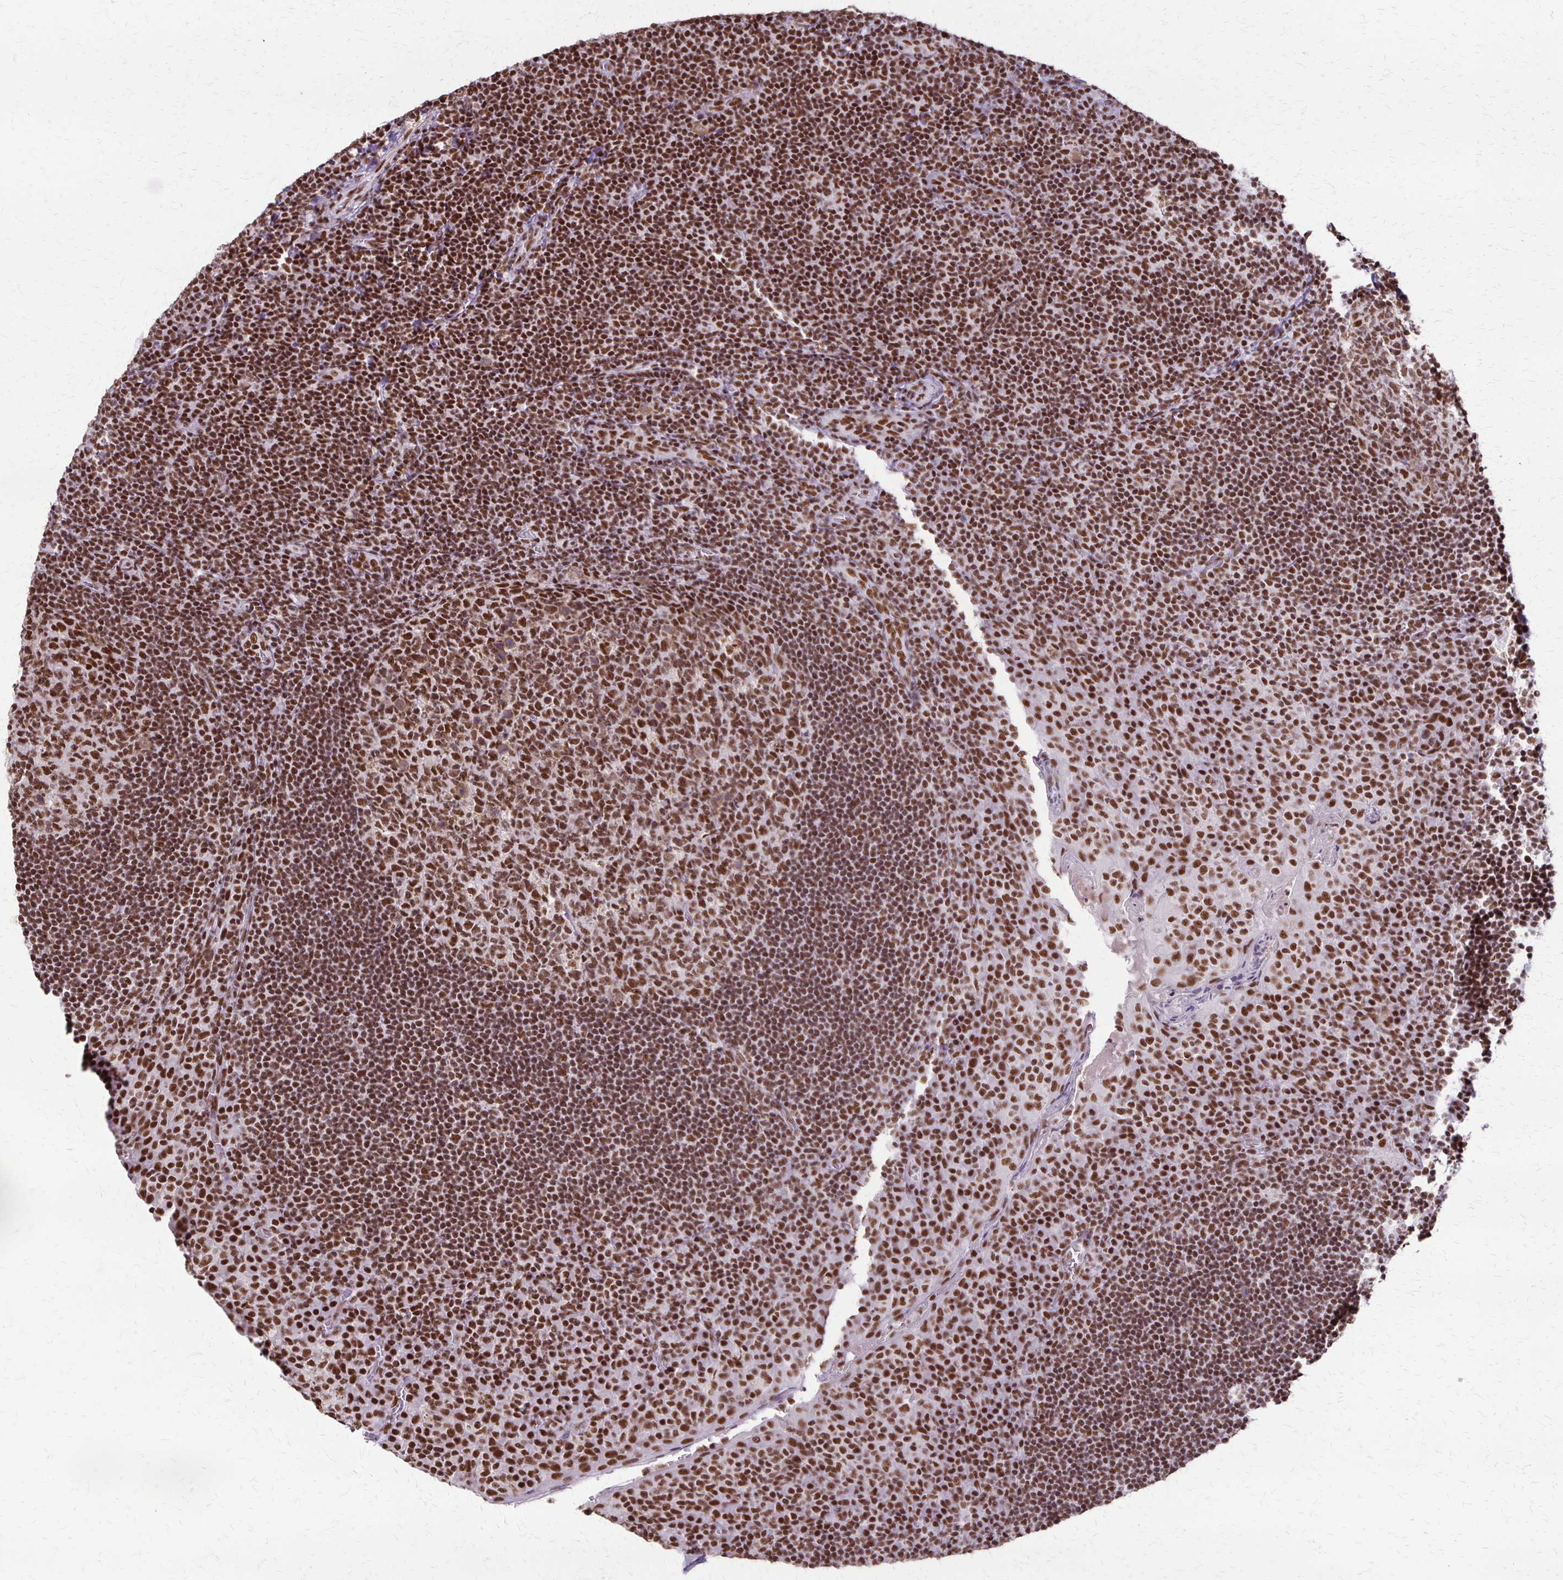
{"staining": {"intensity": "strong", "quantity": ">75%", "location": "nuclear"}, "tissue": "tonsil", "cell_type": "Germinal center cells", "image_type": "normal", "snomed": [{"axis": "morphology", "description": "Normal tissue, NOS"}, {"axis": "topography", "description": "Tonsil"}], "caption": "Immunohistochemistry (IHC) of unremarkable human tonsil demonstrates high levels of strong nuclear positivity in approximately >75% of germinal center cells. The protein of interest is stained brown, and the nuclei are stained in blue (DAB IHC with brightfield microscopy, high magnification).", "gene": "XRCC6", "patient": {"sex": "male", "age": 17}}